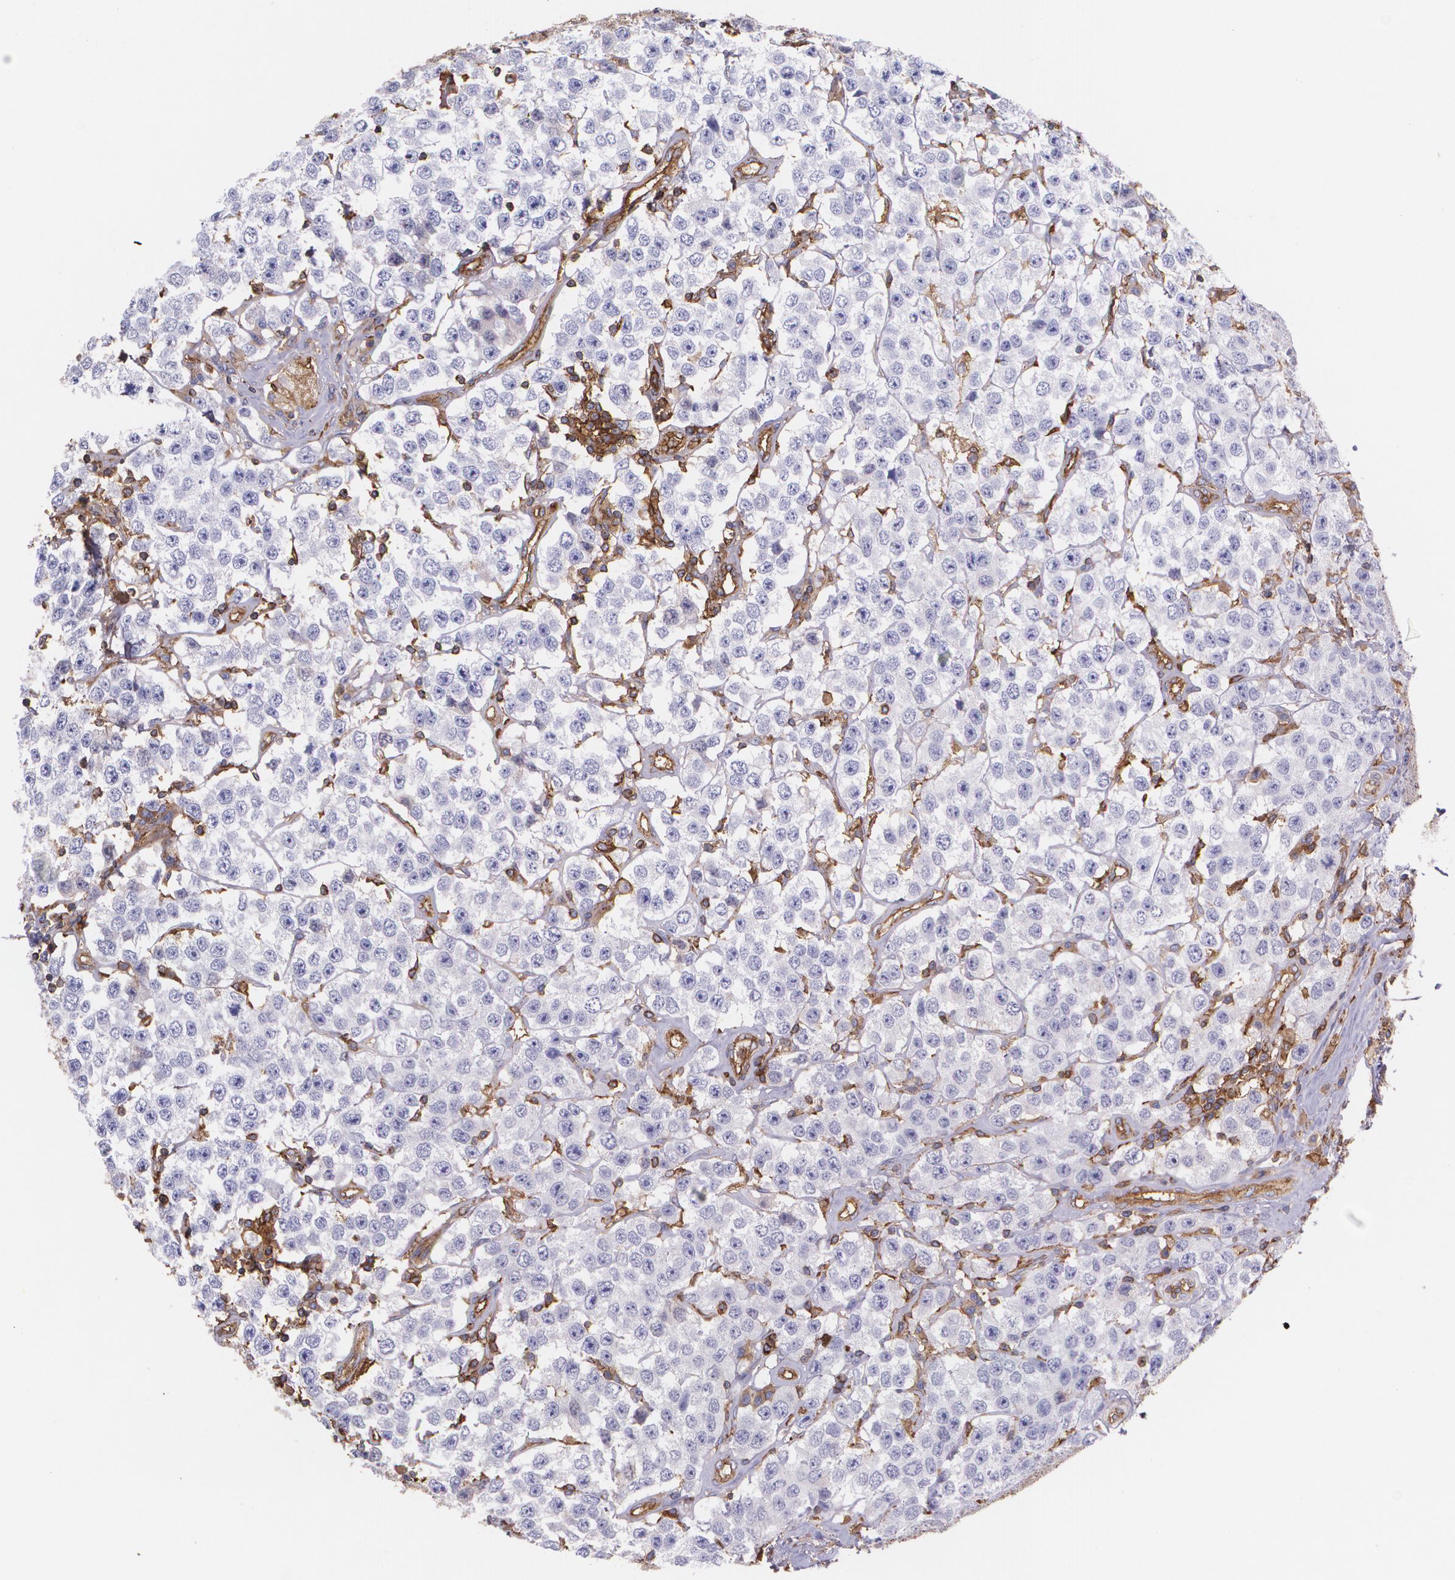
{"staining": {"intensity": "negative", "quantity": "none", "location": "none"}, "tissue": "testis cancer", "cell_type": "Tumor cells", "image_type": "cancer", "snomed": [{"axis": "morphology", "description": "Seminoma, NOS"}, {"axis": "topography", "description": "Testis"}], "caption": "Immunohistochemistry (IHC) image of neoplastic tissue: testis cancer stained with DAB reveals no significant protein expression in tumor cells. (DAB immunohistochemistry (IHC) visualized using brightfield microscopy, high magnification).", "gene": "B2M", "patient": {"sex": "male", "age": 52}}